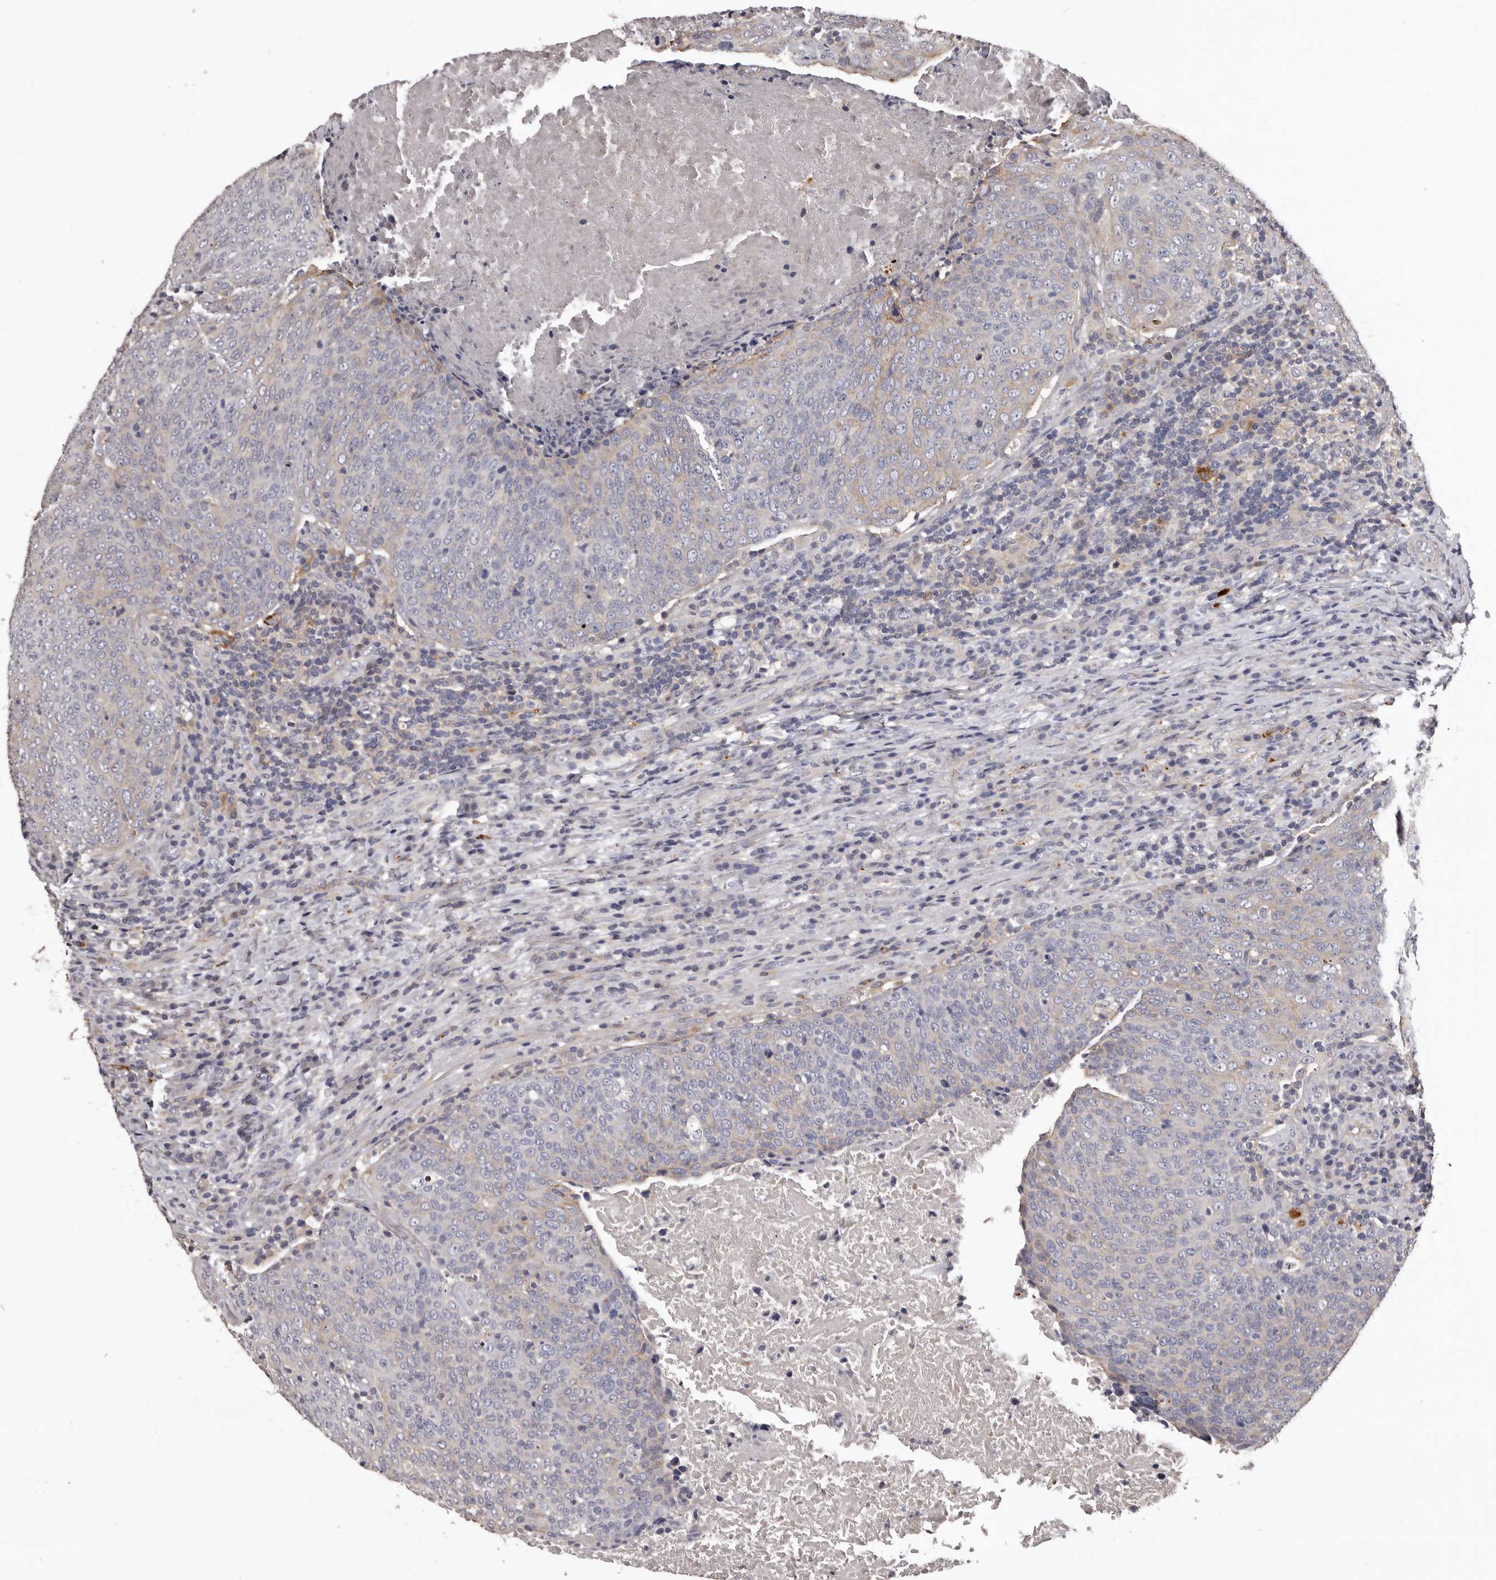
{"staining": {"intensity": "weak", "quantity": "<25%", "location": "cytoplasmic/membranous"}, "tissue": "head and neck cancer", "cell_type": "Tumor cells", "image_type": "cancer", "snomed": [{"axis": "morphology", "description": "Squamous cell carcinoma, NOS"}, {"axis": "morphology", "description": "Squamous cell carcinoma, metastatic, NOS"}, {"axis": "topography", "description": "Lymph node"}, {"axis": "topography", "description": "Head-Neck"}], "caption": "Histopathology image shows no protein staining in tumor cells of head and neck cancer tissue. The staining is performed using DAB (3,3'-diaminobenzidine) brown chromogen with nuclei counter-stained in using hematoxylin.", "gene": "SLC10A4", "patient": {"sex": "male", "age": 62}}